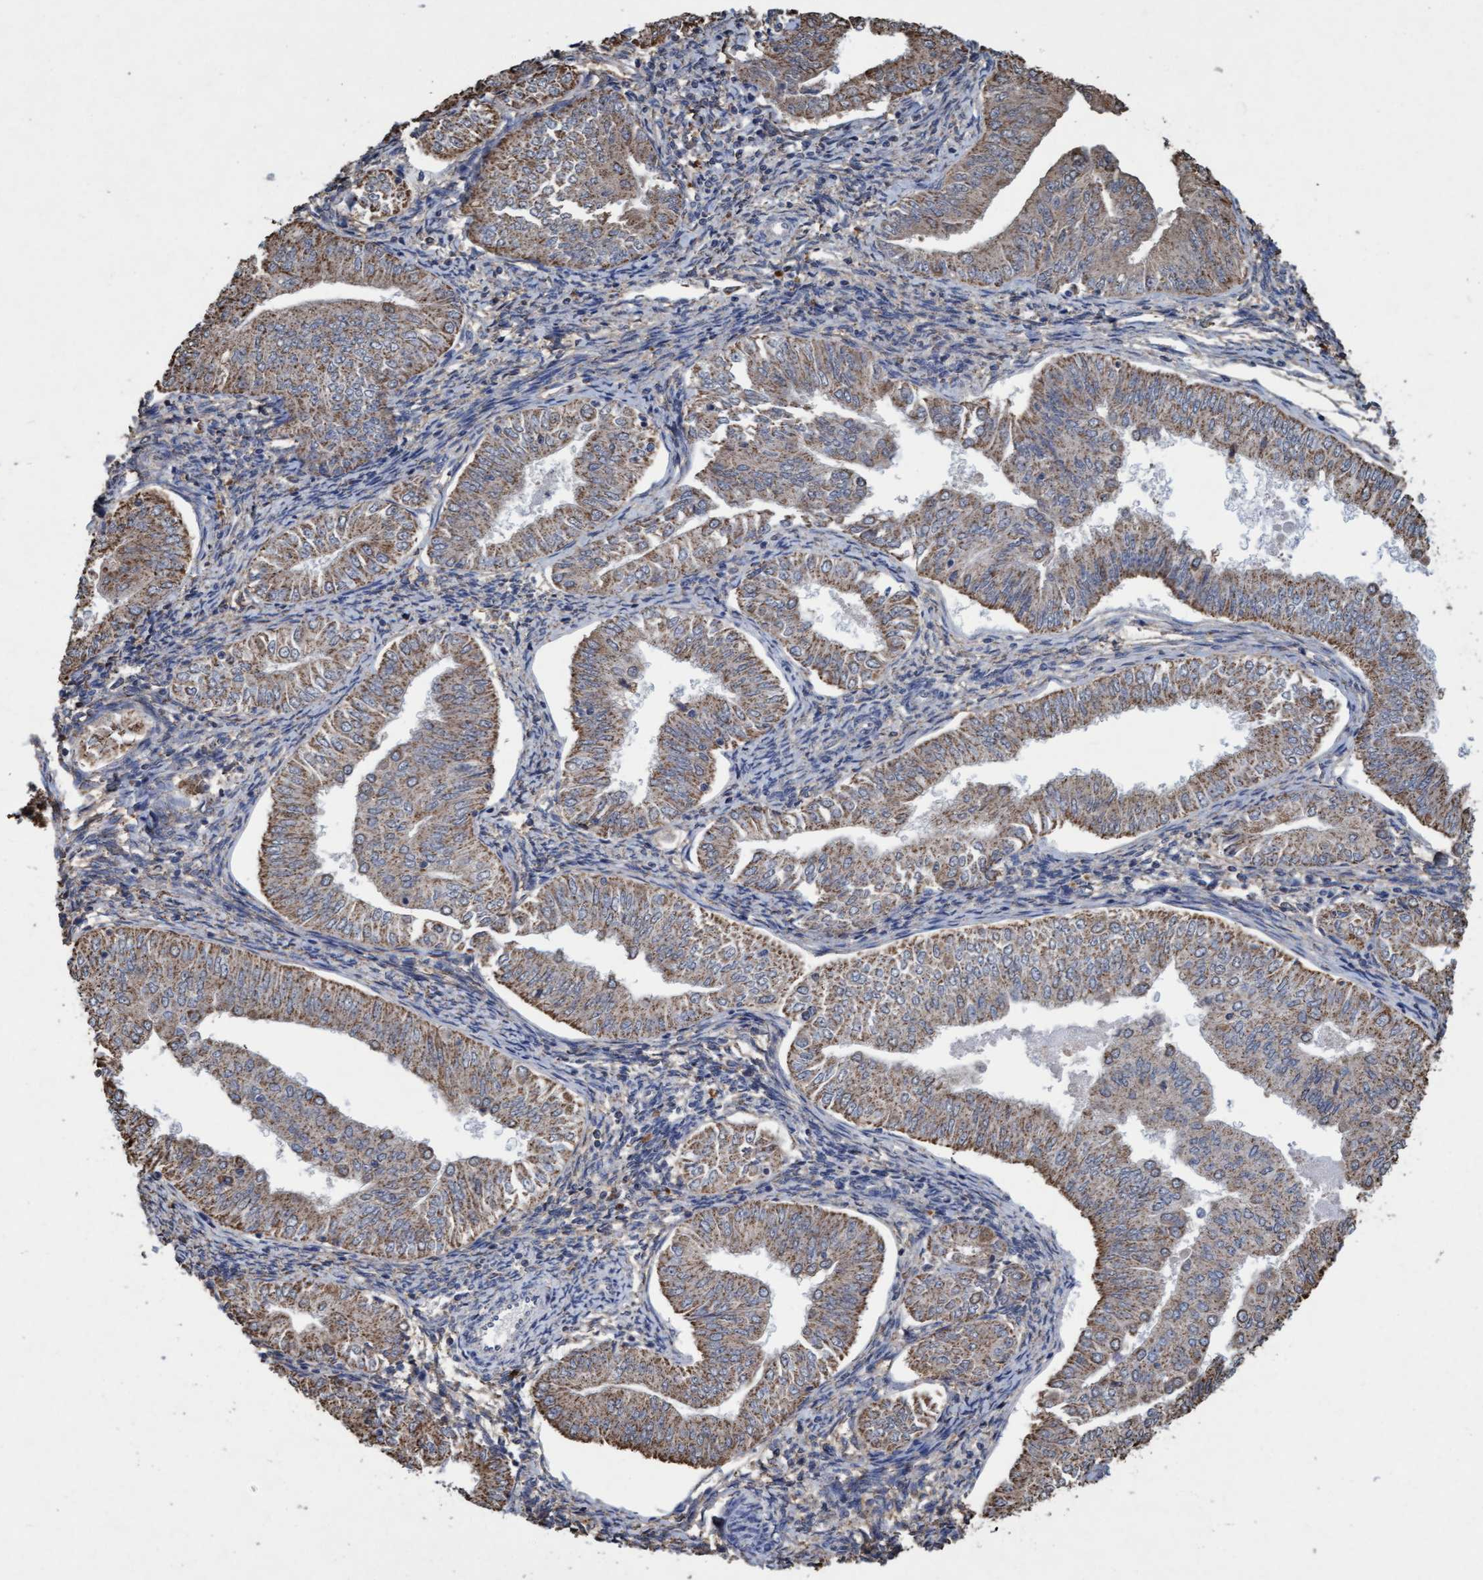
{"staining": {"intensity": "moderate", "quantity": ">75%", "location": "cytoplasmic/membranous"}, "tissue": "endometrial cancer", "cell_type": "Tumor cells", "image_type": "cancer", "snomed": [{"axis": "morphology", "description": "Normal tissue, NOS"}, {"axis": "morphology", "description": "Adenocarcinoma, NOS"}, {"axis": "topography", "description": "Endometrium"}], "caption": "Immunohistochemical staining of human endometrial cancer (adenocarcinoma) exhibits medium levels of moderate cytoplasmic/membranous protein positivity in about >75% of tumor cells. The staining is performed using DAB brown chromogen to label protein expression. The nuclei are counter-stained blue using hematoxylin.", "gene": "VSIG8", "patient": {"sex": "female", "age": 53}}